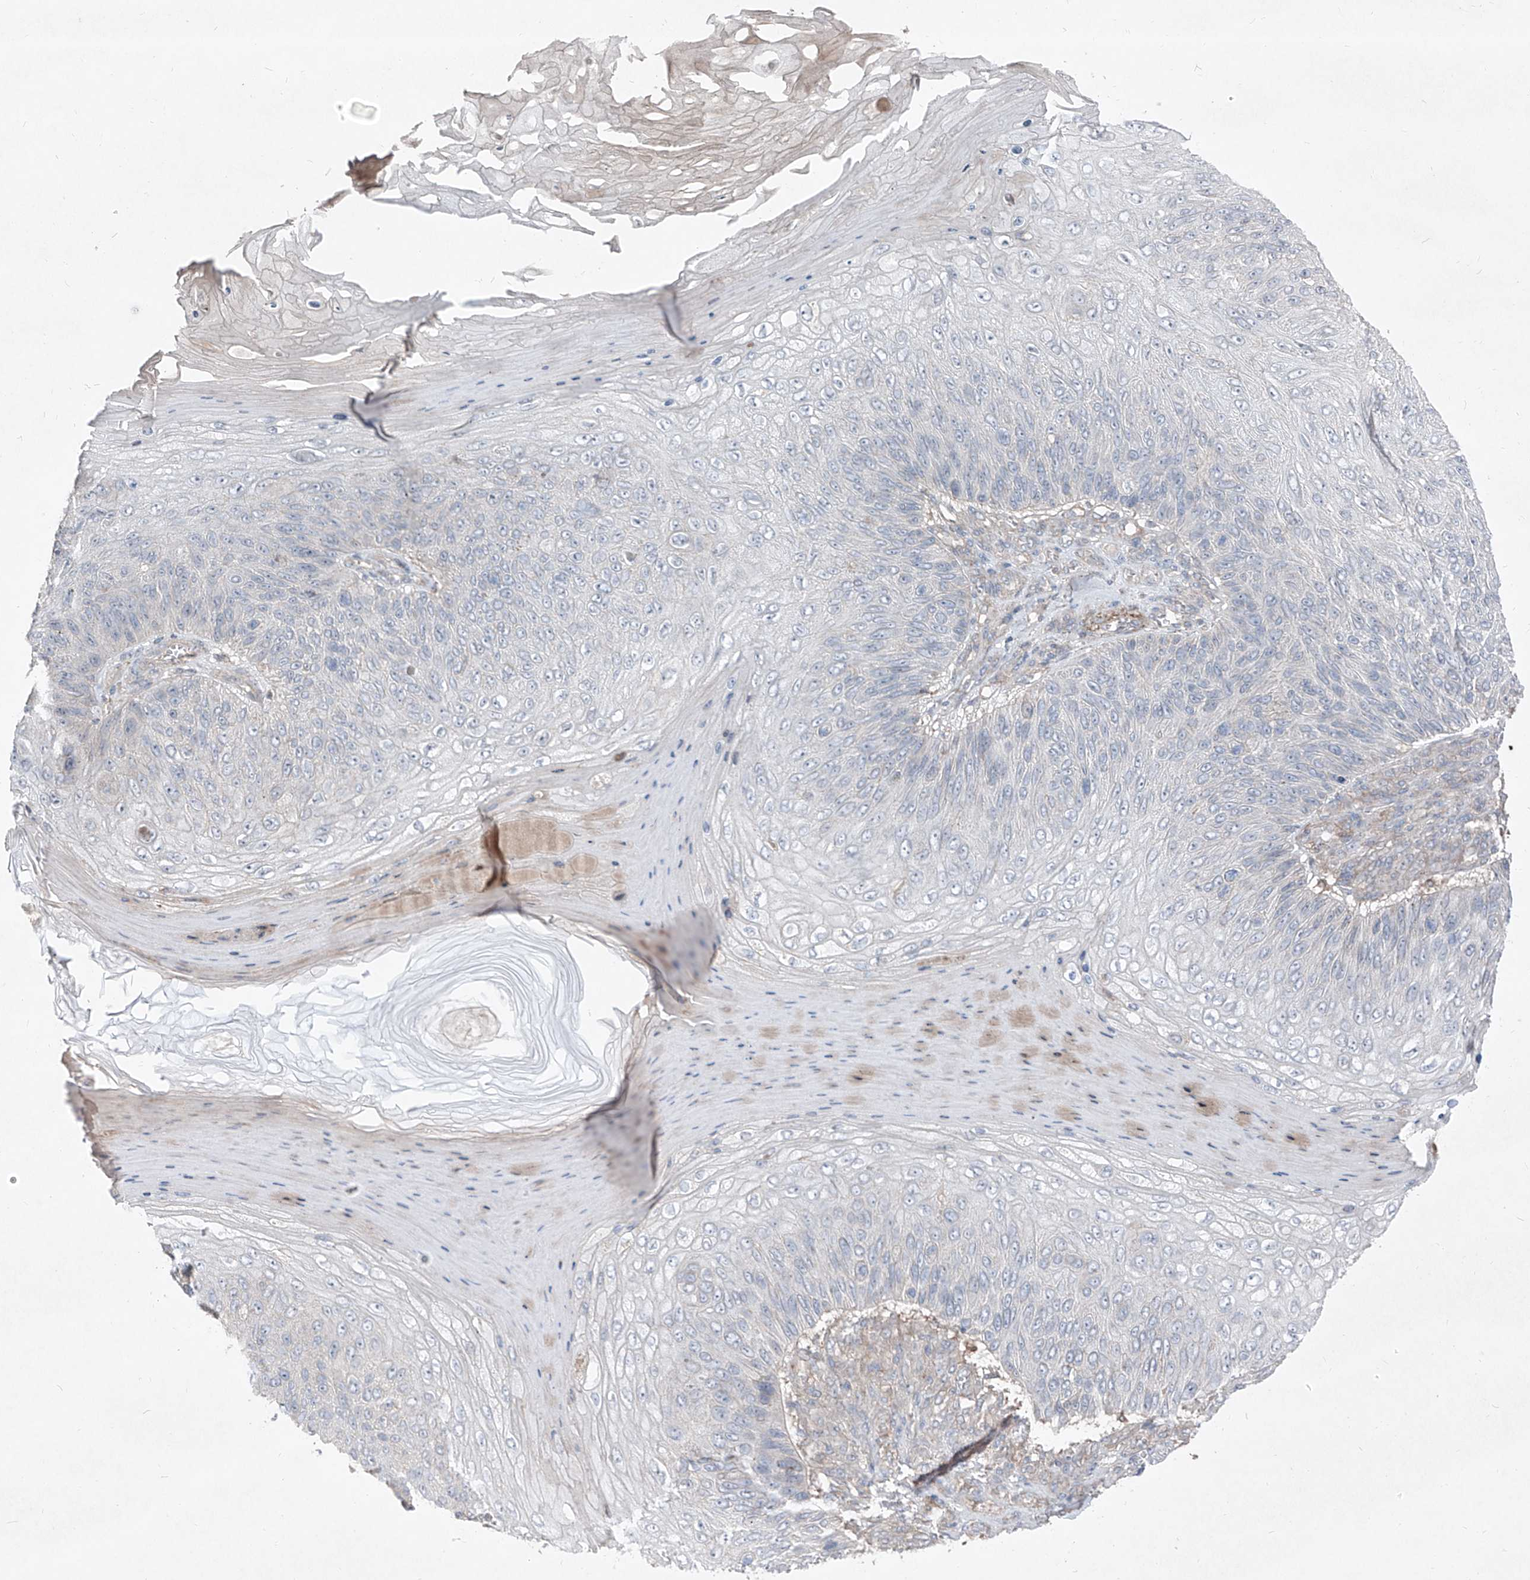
{"staining": {"intensity": "negative", "quantity": "none", "location": "none"}, "tissue": "skin cancer", "cell_type": "Tumor cells", "image_type": "cancer", "snomed": [{"axis": "morphology", "description": "Squamous cell carcinoma, NOS"}, {"axis": "topography", "description": "Skin"}], "caption": "Skin squamous cell carcinoma was stained to show a protein in brown. There is no significant positivity in tumor cells.", "gene": "UFD1", "patient": {"sex": "female", "age": 88}}